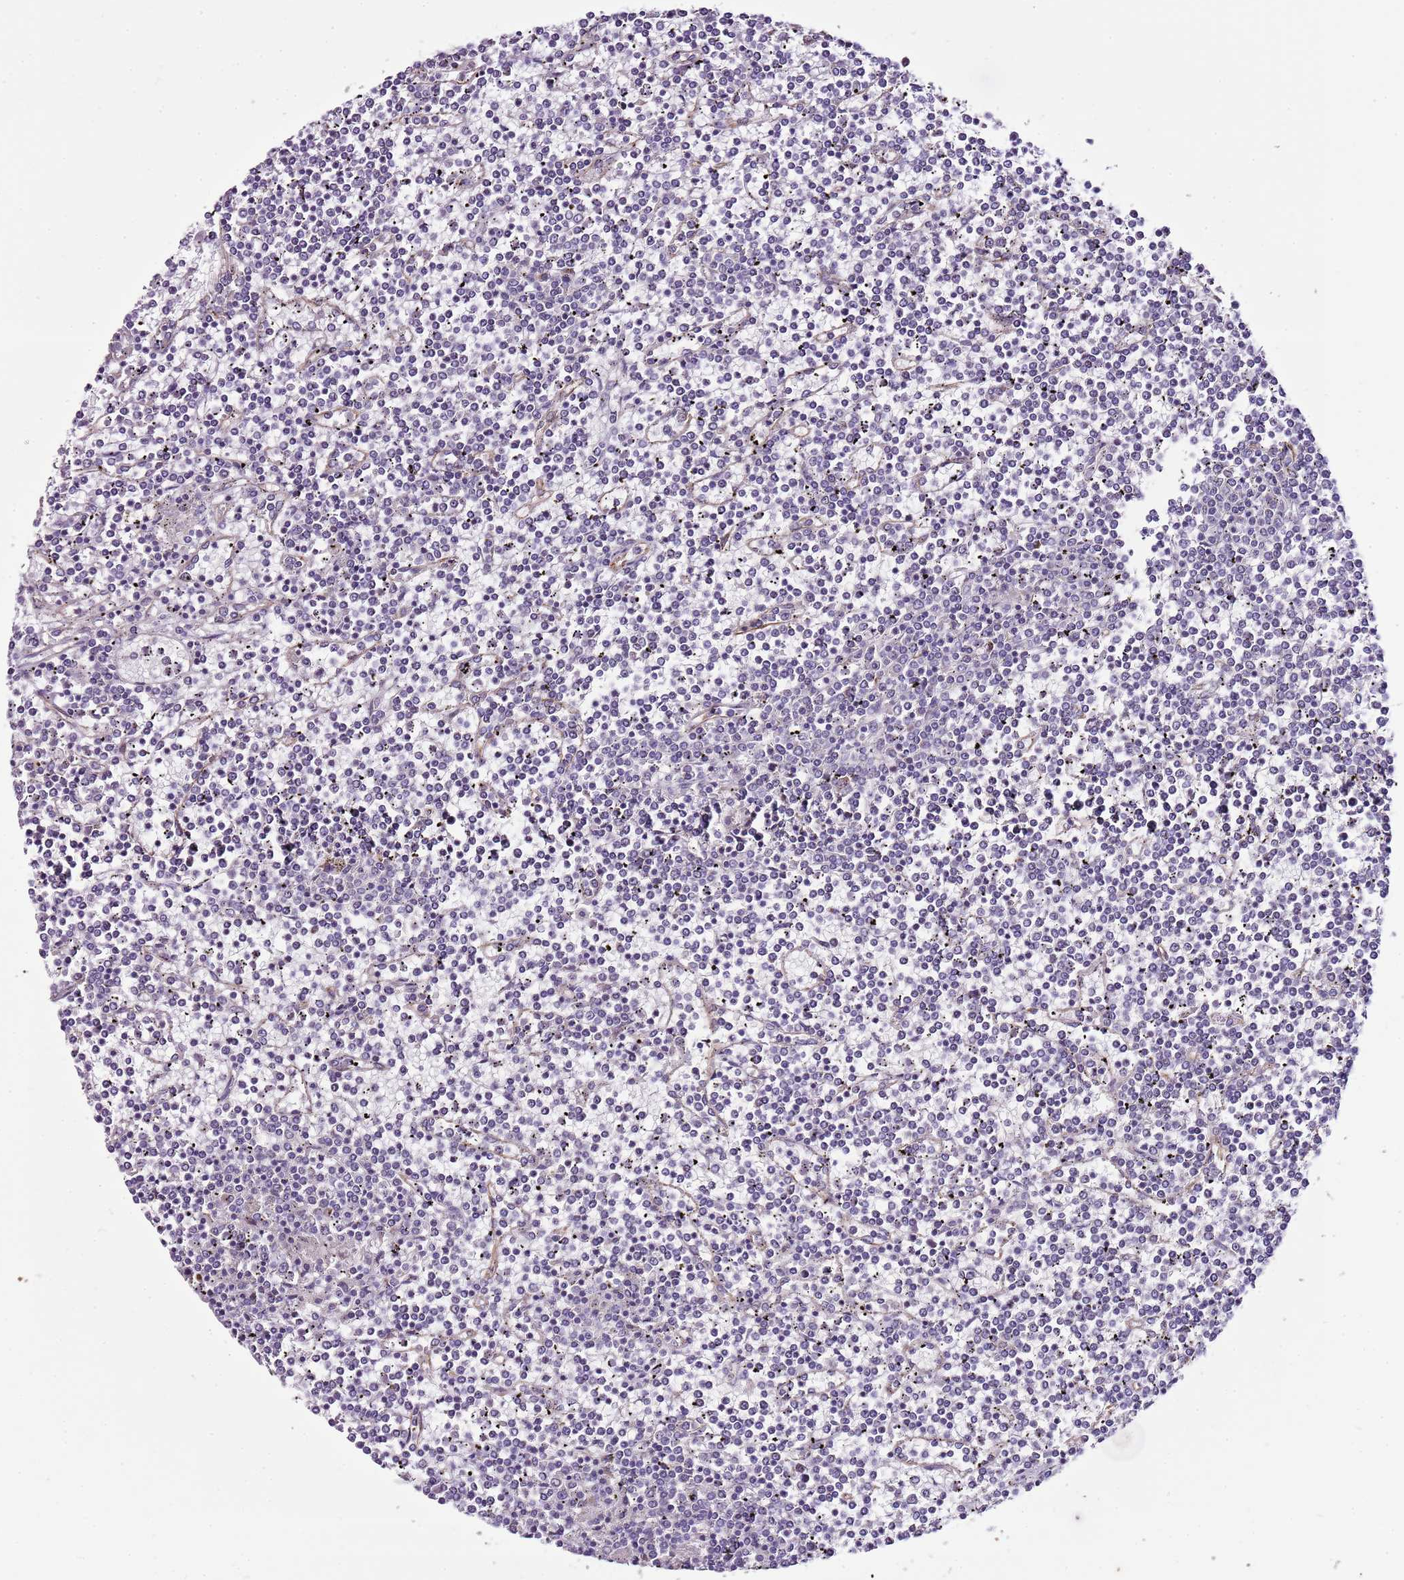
{"staining": {"intensity": "negative", "quantity": "none", "location": "none"}, "tissue": "lymphoma", "cell_type": "Tumor cells", "image_type": "cancer", "snomed": [{"axis": "morphology", "description": "Malignant lymphoma, non-Hodgkin's type, Low grade"}, {"axis": "topography", "description": "Spleen"}], "caption": "DAB immunohistochemical staining of human lymphoma reveals no significant positivity in tumor cells.", "gene": "ZNF786", "patient": {"sex": "female", "age": 19}}